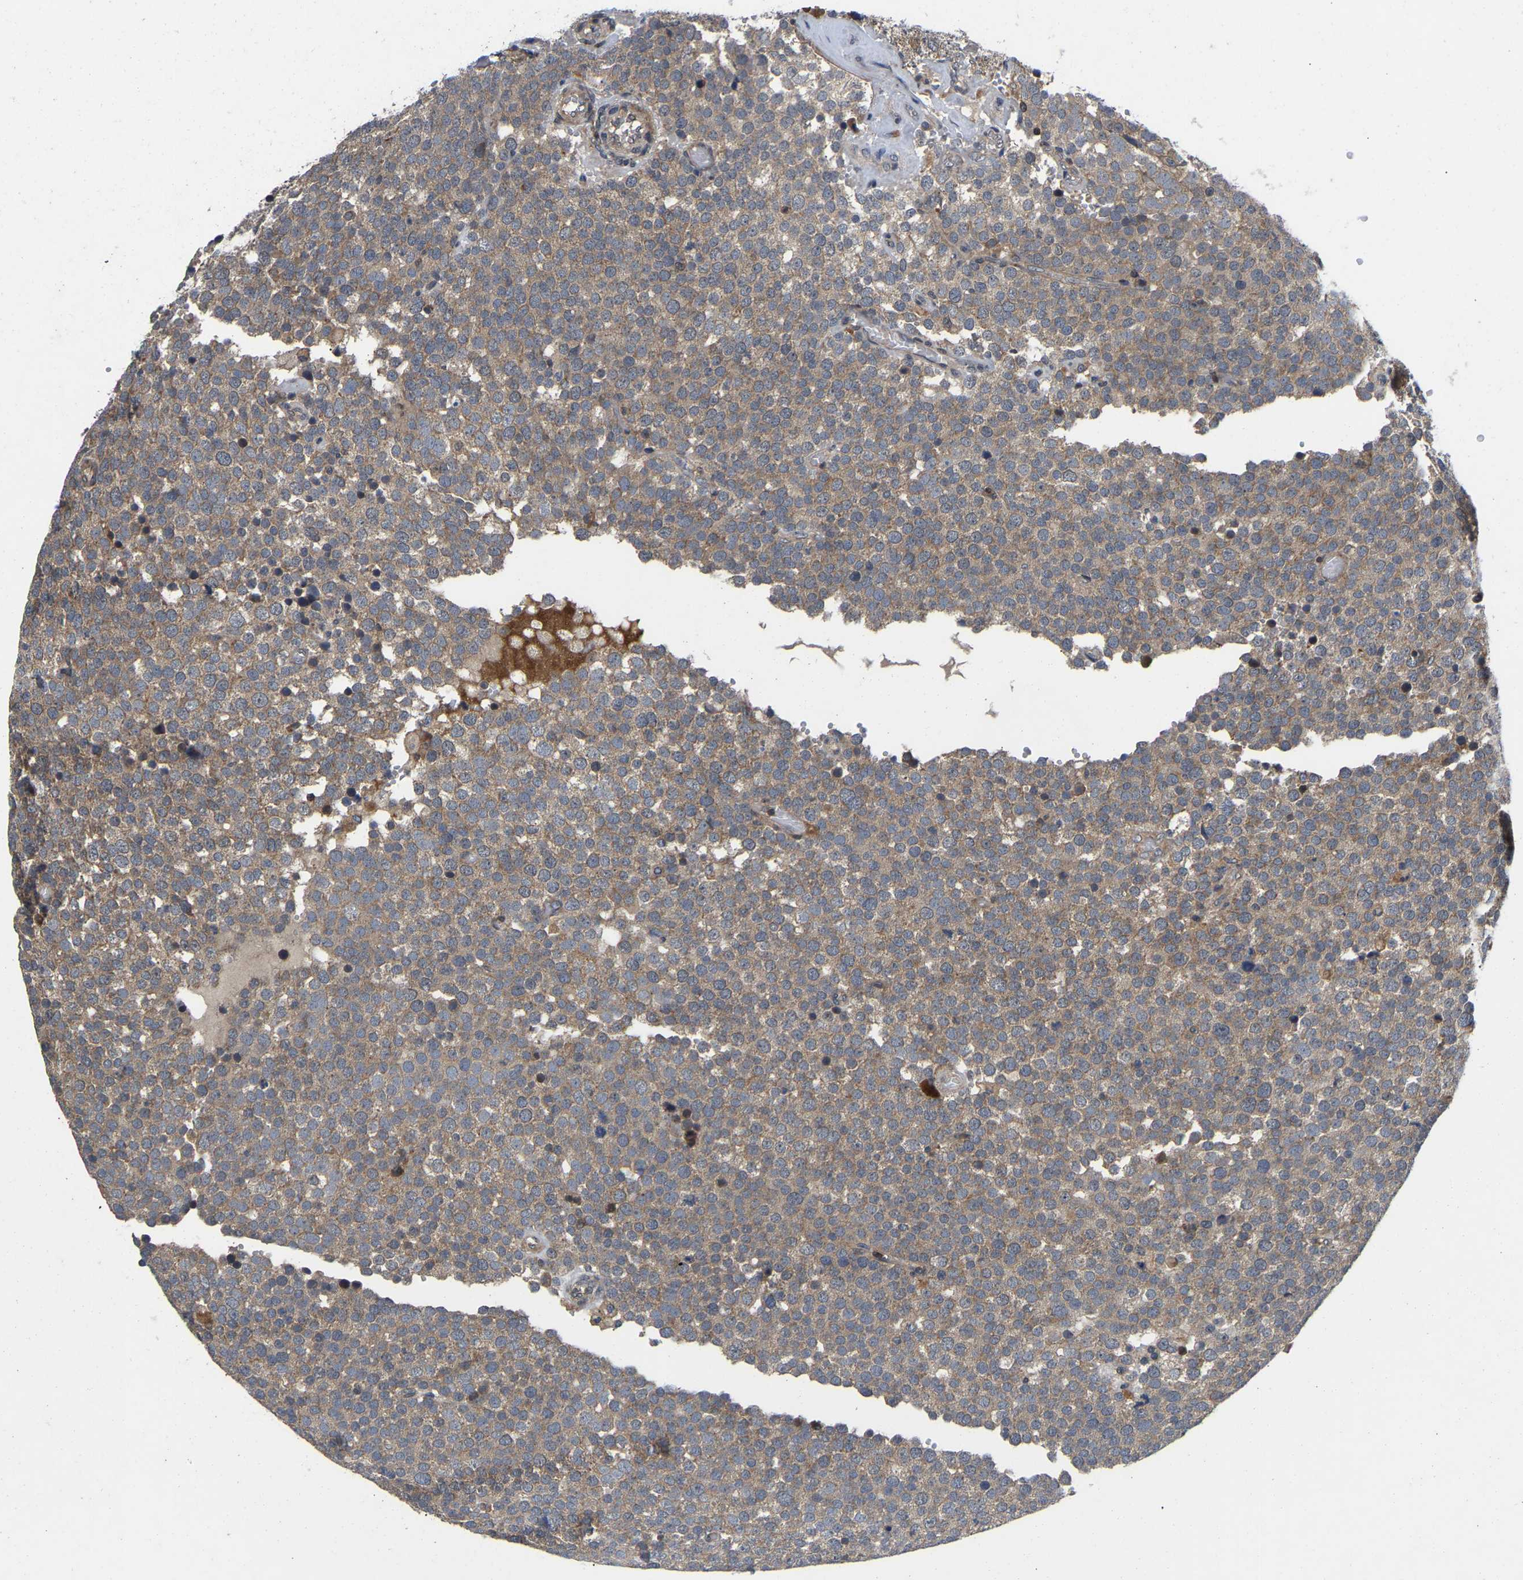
{"staining": {"intensity": "weak", "quantity": ">75%", "location": "cytoplasmic/membranous"}, "tissue": "testis cancer", "cell_type": "Tumor cells", "image_type": "cancer", "snomed": [{"axis": "morphology", "description": "Normal tissue, NOS"}, {"axis": "morphology", "description": "Seminoma, NOS"}, {"axis": "topography", "description": "Testis"}], "caption": "Immunohistochemistry (DAB) staining of testis seminoma reveals weak cytoplasmic/membranous protein positivity in approximately >75% of tumor cells.", "gene": "PRDM14", "patient": {"sex": "male", "age": 71}}